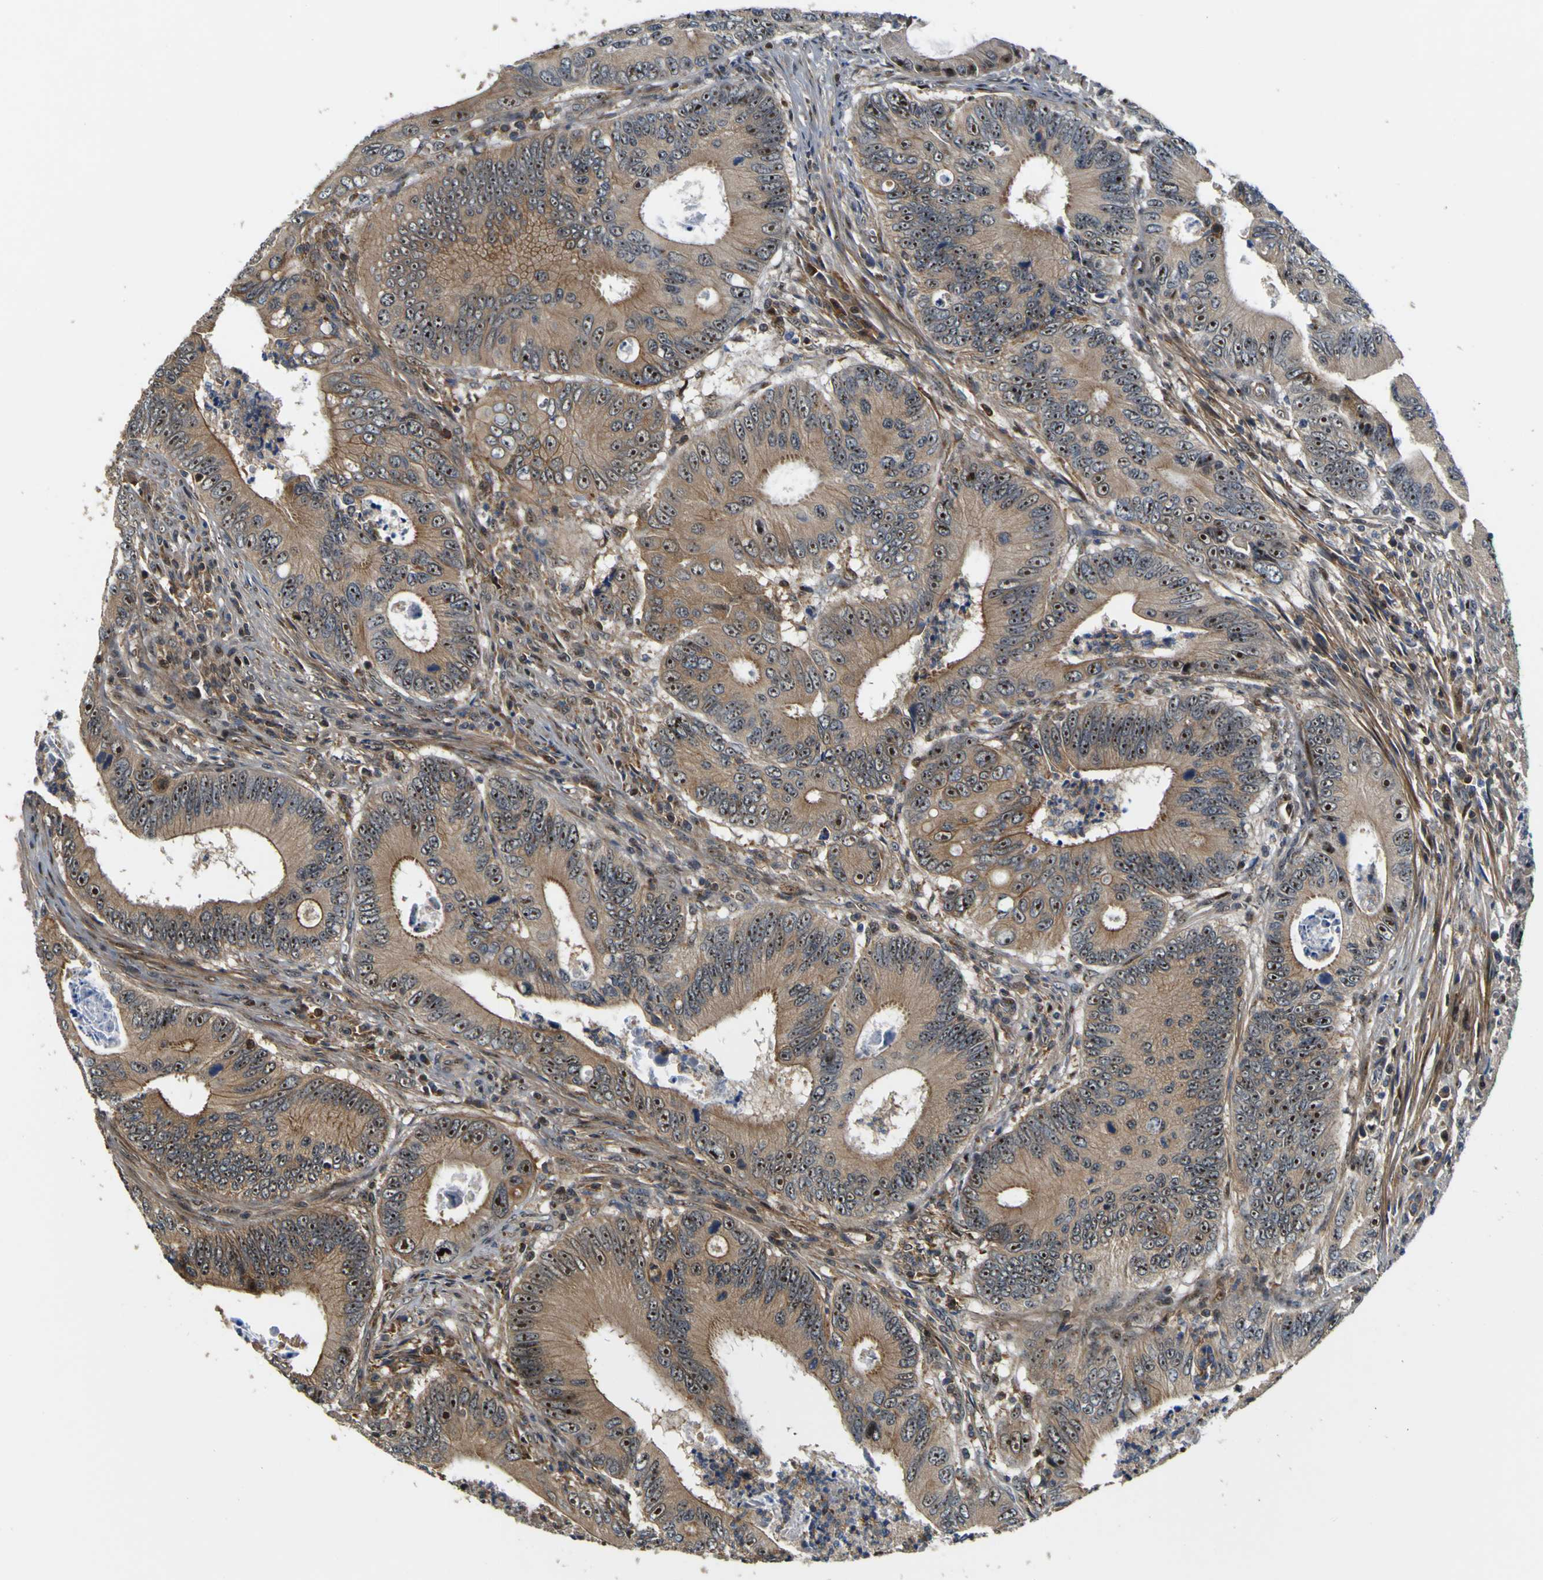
{"staining": {"intensity": "moderate", "quantity": ">75%", "location": "cytoplasmic/membranous,nuclear"}, "tissue": "colorectal cancer", "cell_type": "Tumor cells", "image_type": "cancer", "snomed": [{"axis": "morphology", "description": "Inflammation, NOS"}, {"axis": "morphology", "description": "Adenocarcinoma, NOS"}, {"axis": "topography", "description": "Colon"}], "caption": "An image showing moderate cytoplasmic/membranous and nuclear positivity in about >75% of tumor cells in colorectal cancer, as visualized by brown immunohistochemical staining.", "gene": "LRP4", "patient": {"sex": "male", "age": 72}}